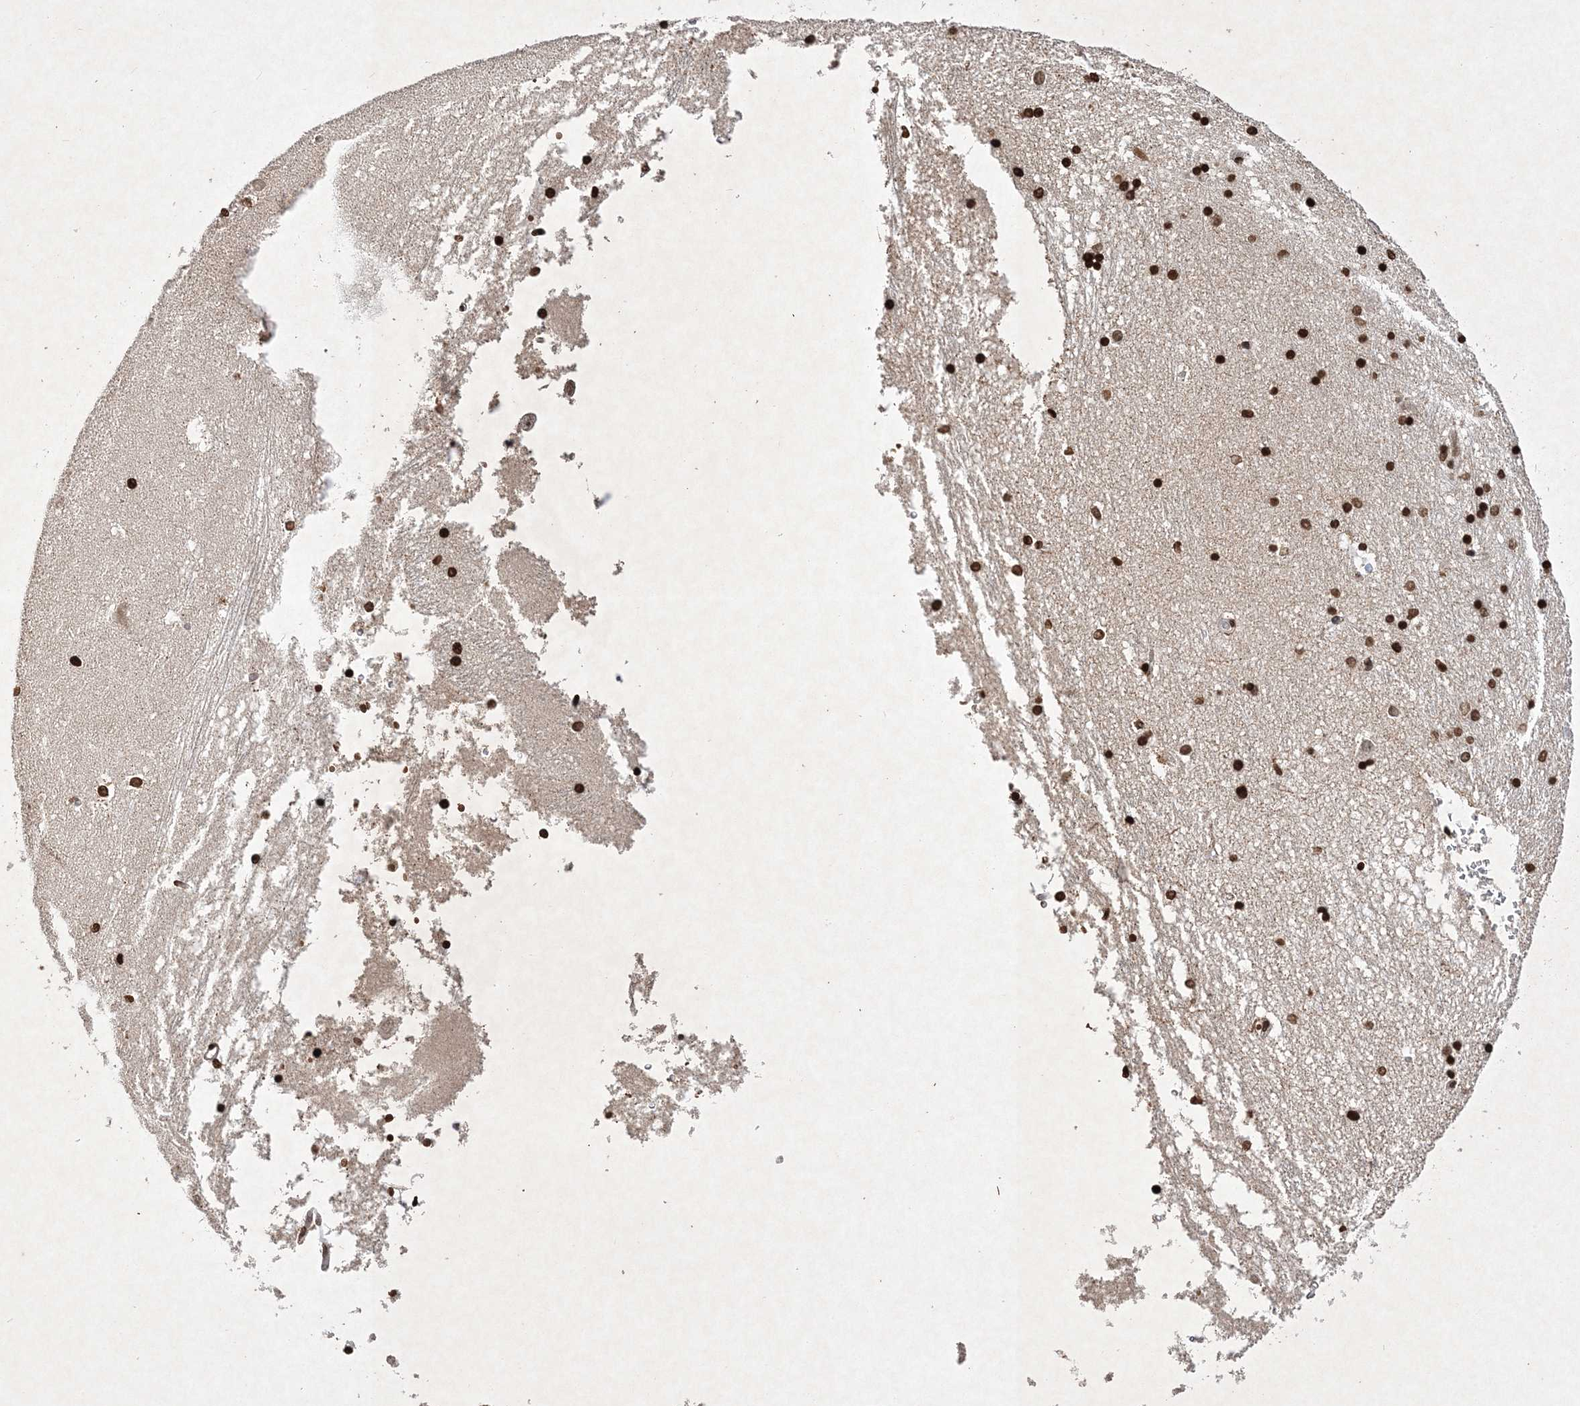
{"staining": {"intensity": "strong", "quantity": ">75%", "location": "nuclear"}, "tissue": "hippocampus", "cell_type": "Glial cells", "image_type": "normal", "snomed": [{"axis": "morphology", "description": "Normal tissue, NOS"}, {"axis": "topography", "description": "Hippocampus"}], "caption": "Immunohistochemical staining of normal hippocampus reveals high levels of strong nuclear staining in approximately >75% of glial cells. Using DAB (brown) and hematoxylin (blue) stains, captured at high magnification using brightfield microscopy.", "gene": "NEDD9", "patient": {"sex": "male", "age": 45}}